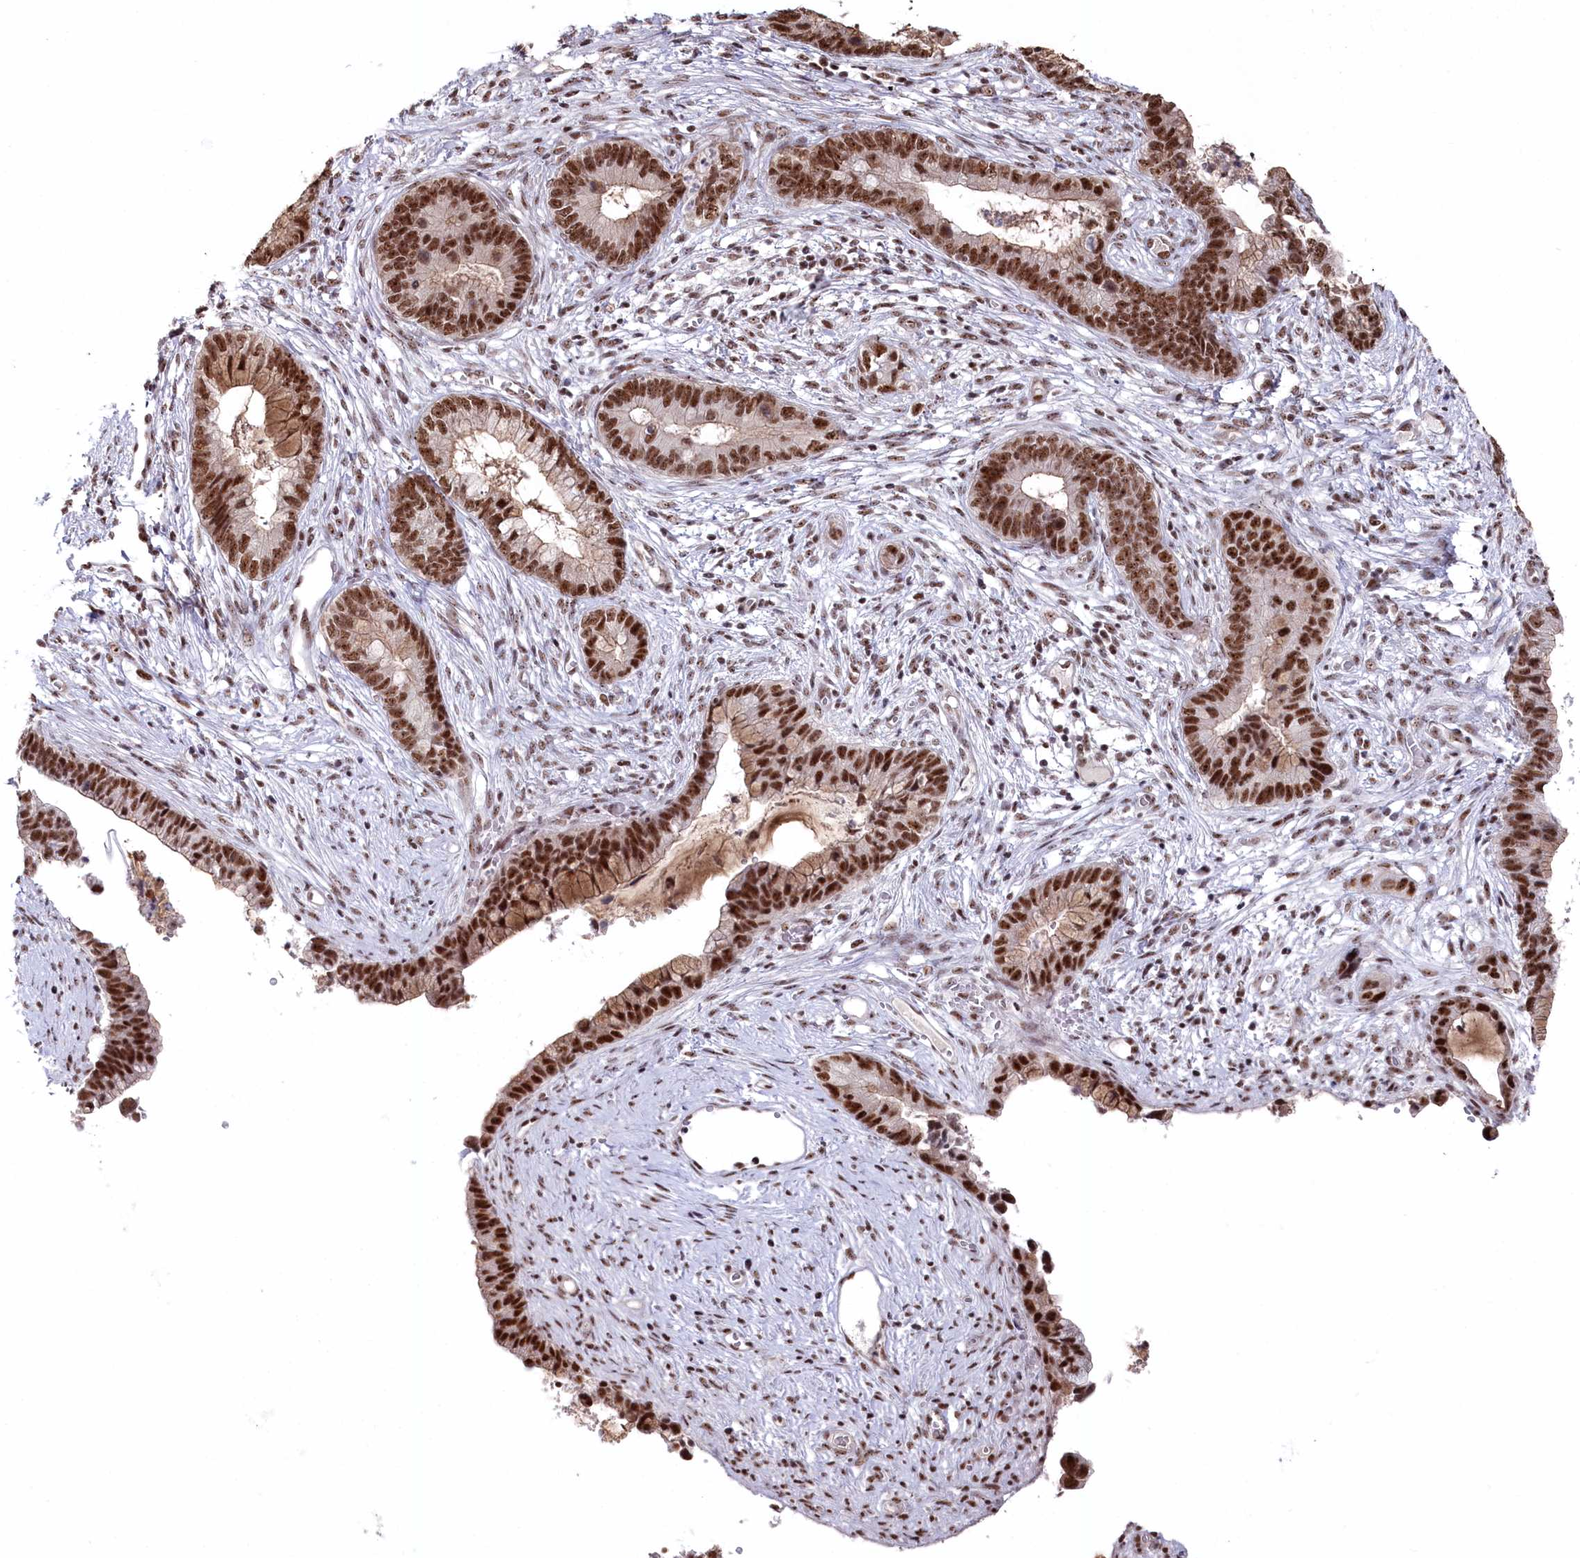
{"staining": {"intensity": "strong", "quantity": ">75%", "location": "nuclear"}, "tissue": "cervical cancer", "cell_type": "Tumor cells", "image_type": "cancer", "snomed": [{"axis": "morphology", "description": "Adenocarcinoma, NOS"}, {"axis": "topography", "description": "Cervix"}], "caption": "This is a histology image of immunohistochemistry (IHC) staining of cervical cancer (adenocarcinoma), which shows strong staining in the nuclear of tumor cells.", "gene": "POLR2H", "patient": {"sex": "female", "age": 44}}